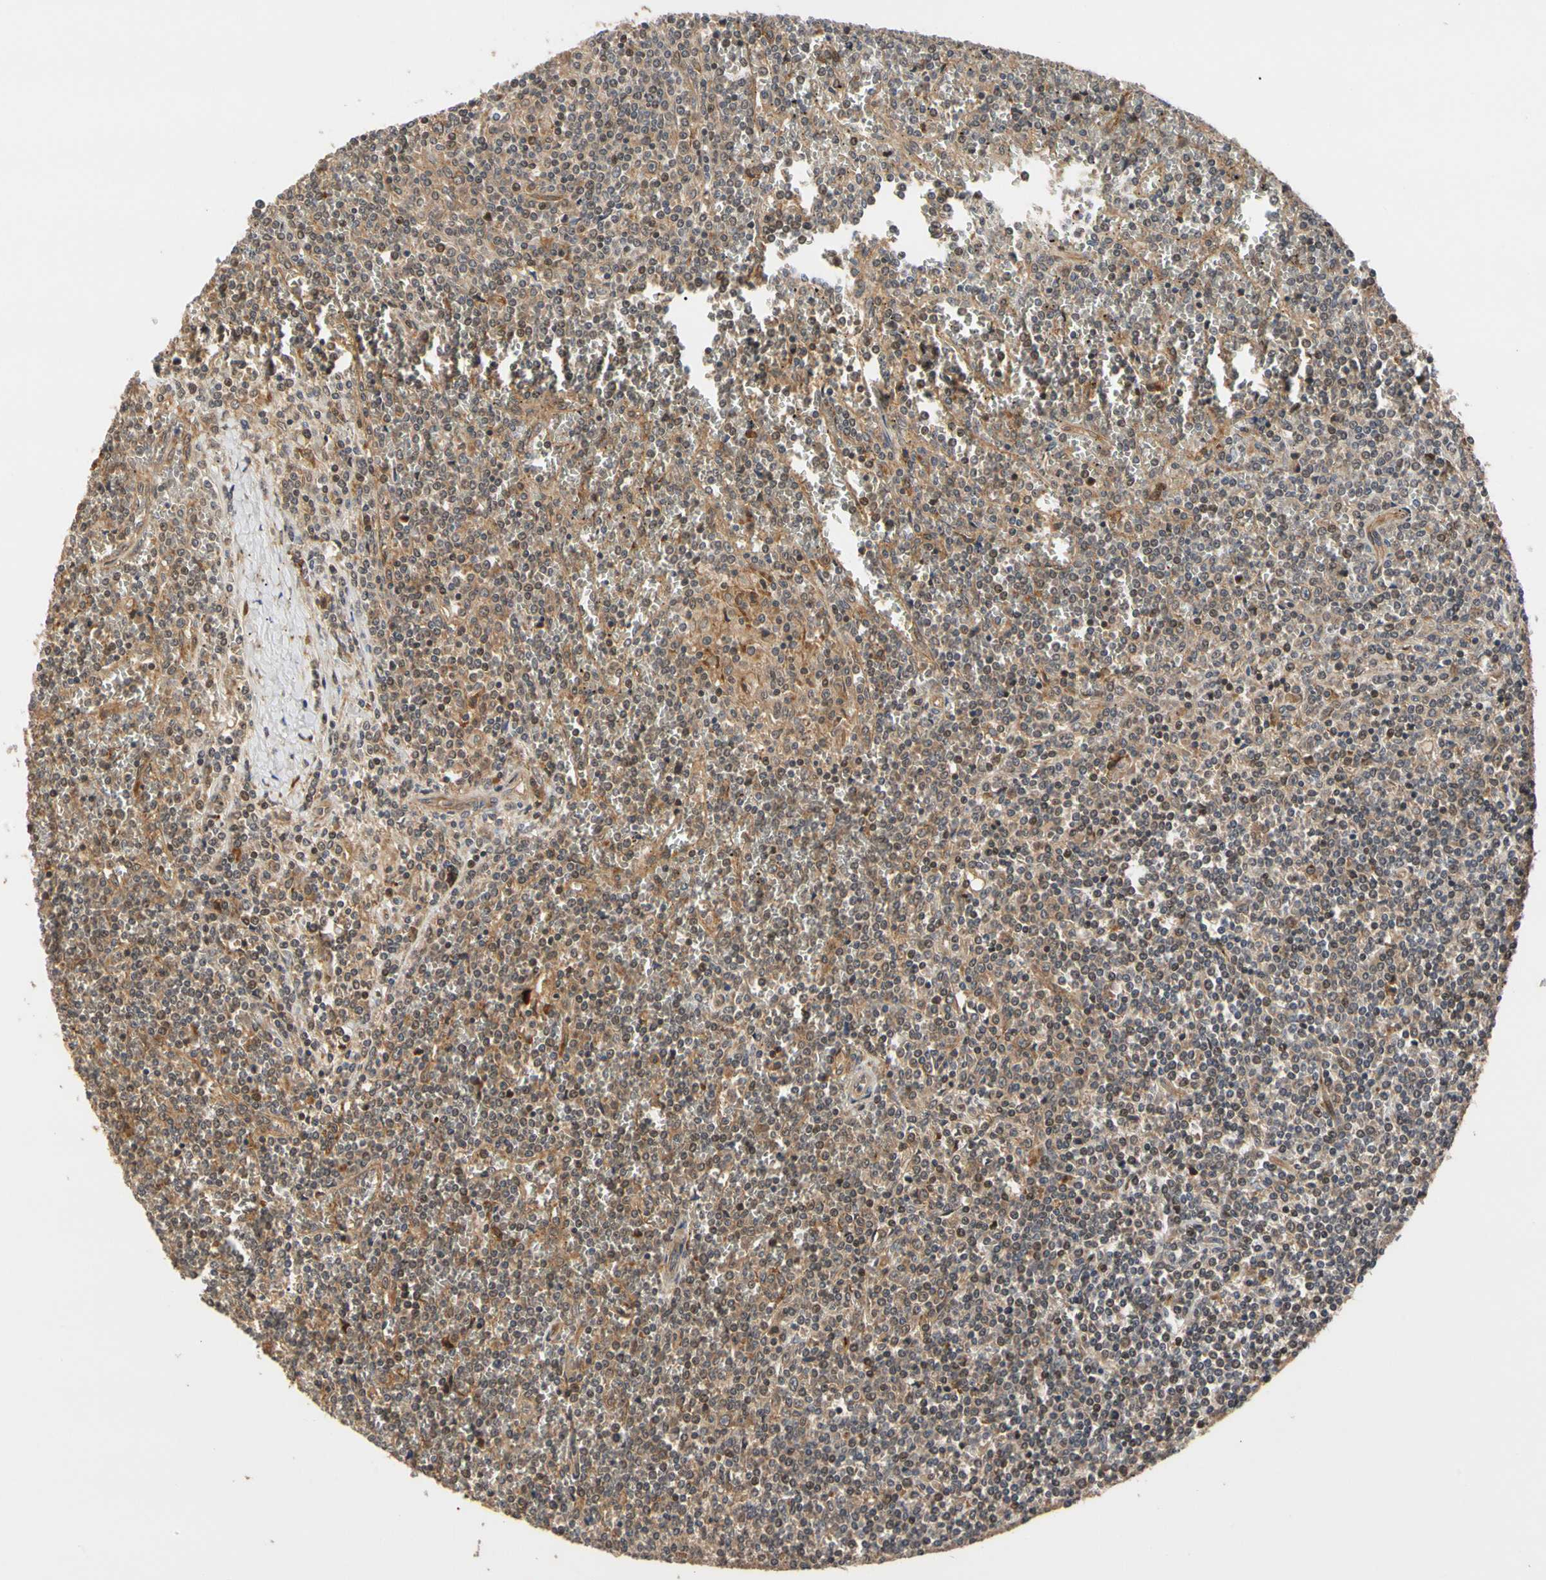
{"staining": {"intensity": "moderate", "quantity": ">75%", "location": "cytoplasmic/membranous"}, "tissue": "lymphoma", "cell_type": "Tumor cells", "image_type": "cancer", "snomed": [{"axis": "morphology", "description": "Malignant lymphoma, non-Hodgkin's type, Low grade"}, {"axis": "topography", "description": "Spleen"}], "caption": "Tumor cells exhibit moderate cytoplasmic/membranous positivity in approximately >75% of cells in low-grade malignant lymphoma, non-Hodgkin's type.", "gene": "CYTIP", "patient": {"sex": "female", "age": 19}}